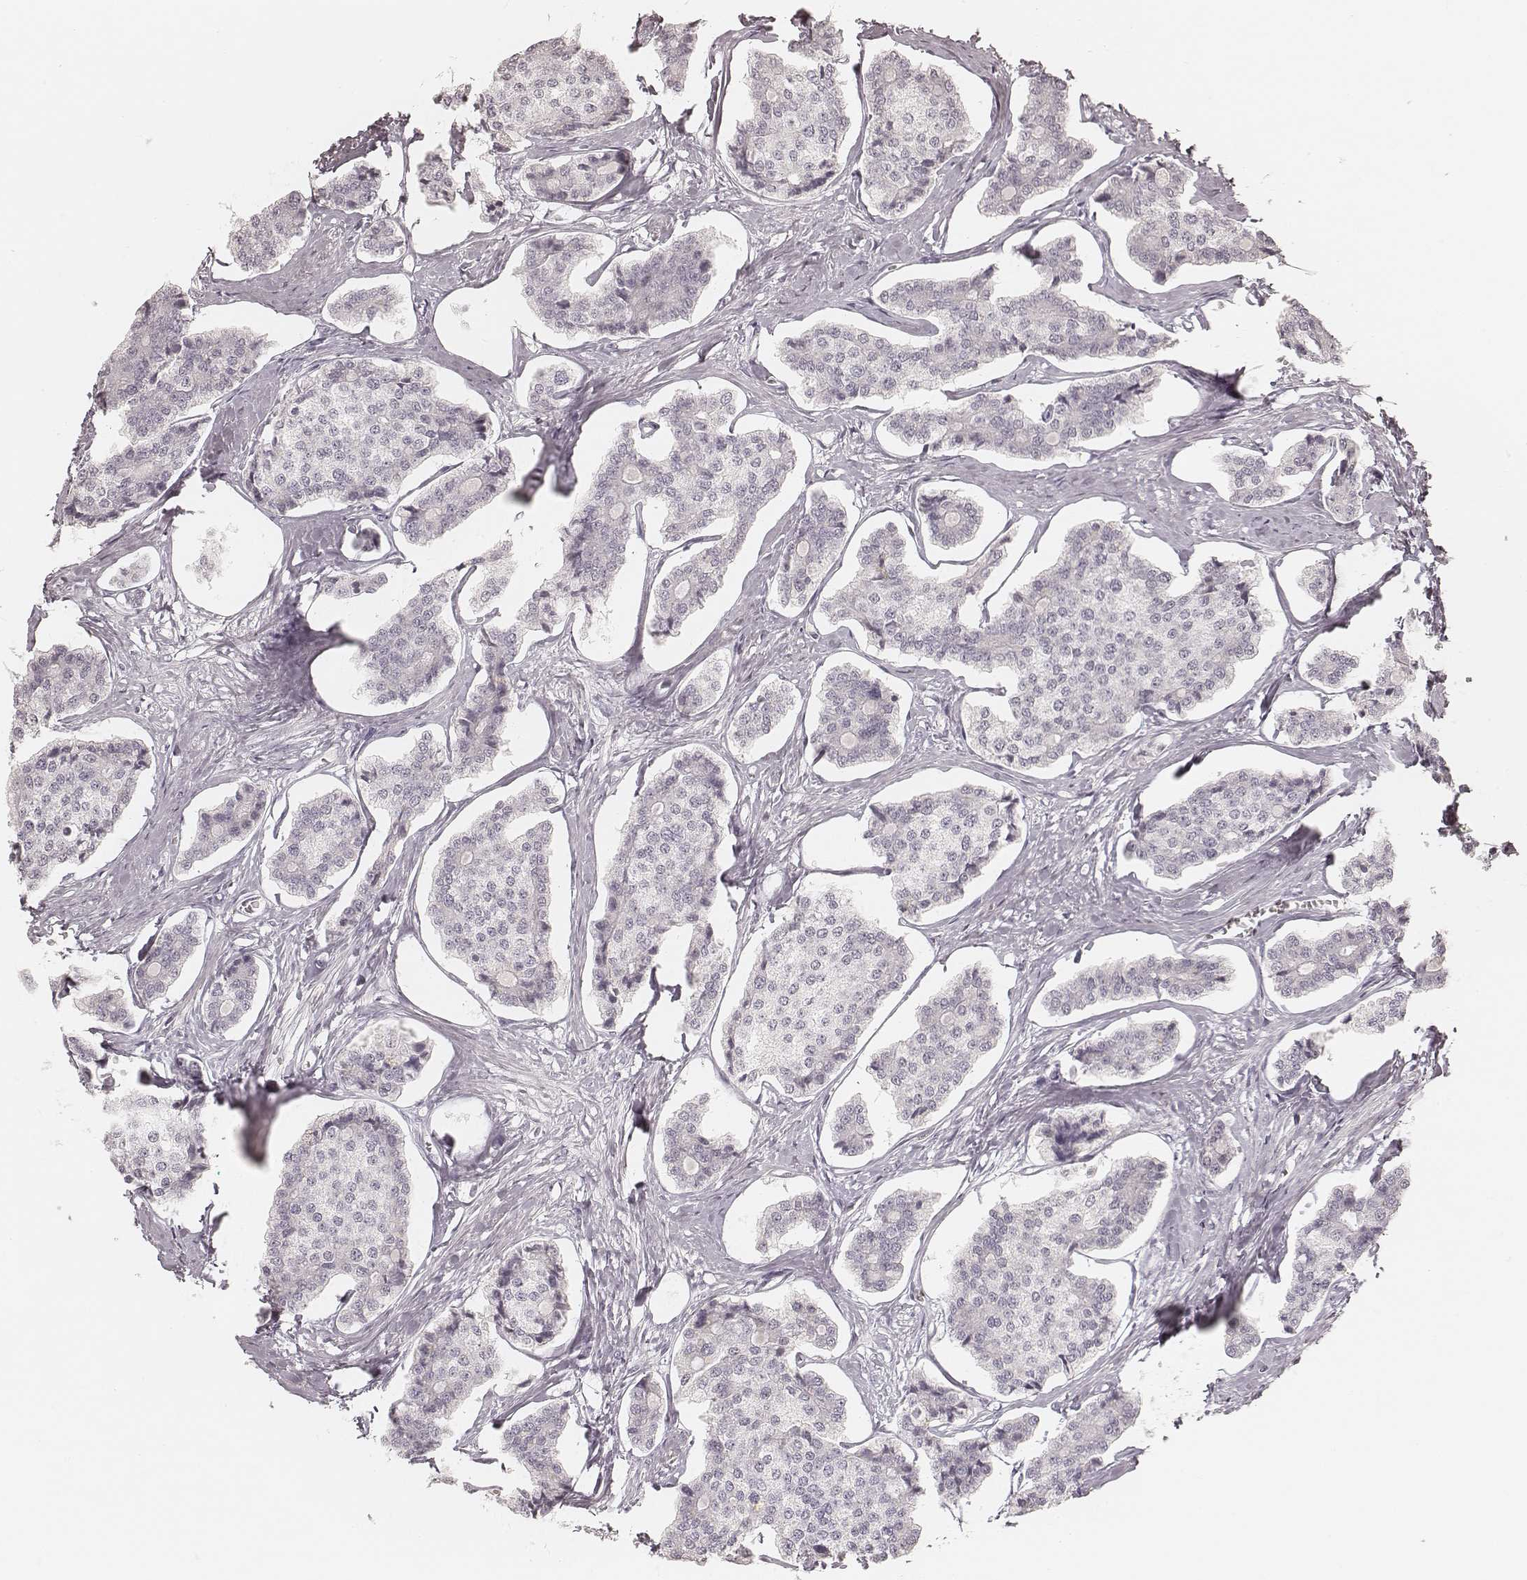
{"staining": {"intensity": "negative", "quantity": "none", "location": "none"}, "tissue": "carcinoid", "cell_type": "Tumor cells", "image_type": "cancer", "snomed": [{"axis": "morphology", "description": "Carcinoid, malignant, NOS"}, {"axis": "topography", "description": "Small intestine"}], "caption": "There is no significant positivity in tumor cells of carcinoid.", "gene": "TEX37", "patient": {"sex": "female", "age": 65}}